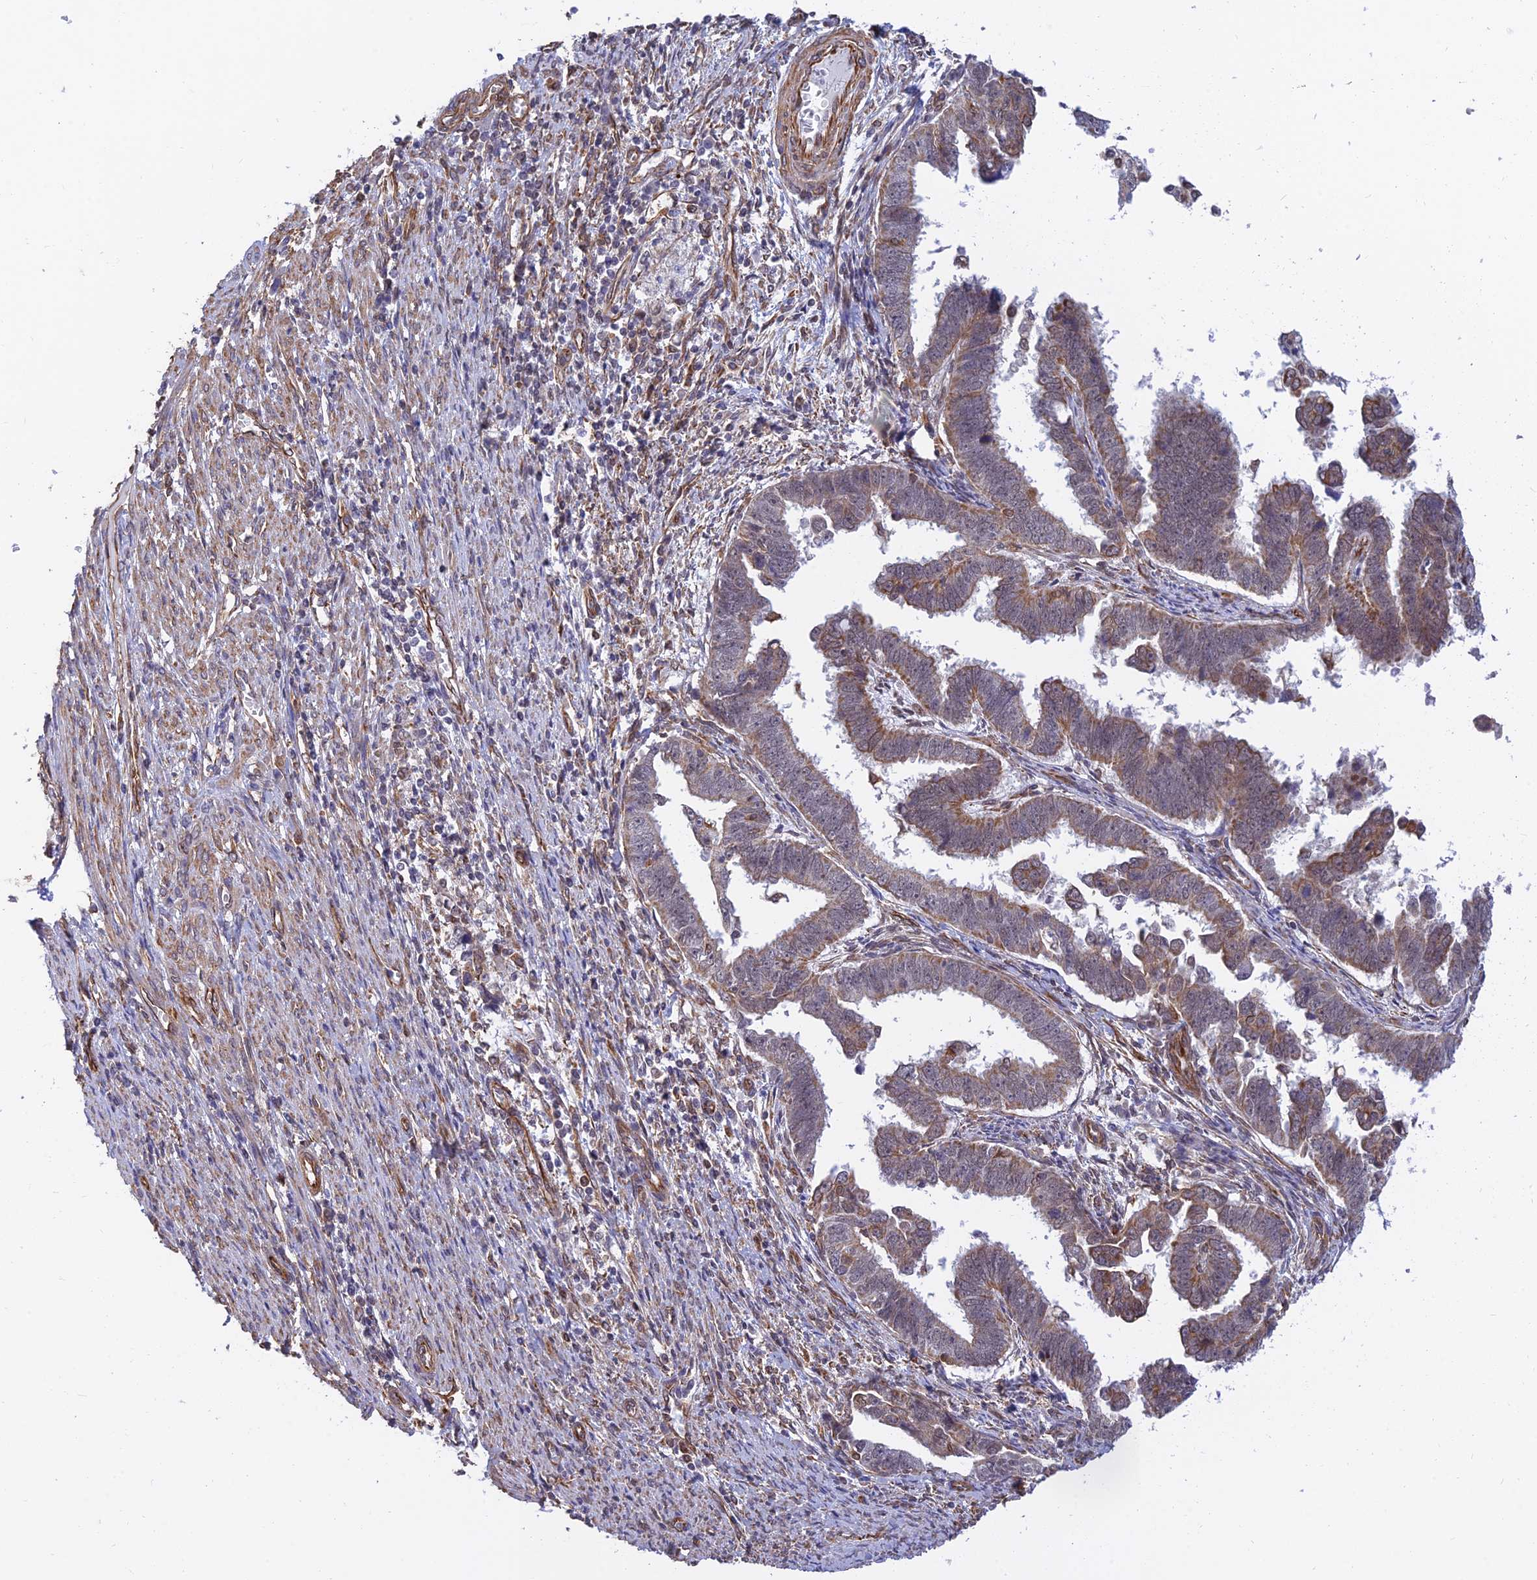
{"staining": {"intensity": "moderate", "quantity": "<25%", "location": "cytoplasmic/membranous"}, "tissue": "endometrial cancer", "cell_type": "Tumor cells", "image_type": "cancer", "snomed": [{"axis": "morphology", "description": "Adenocarcinoma, NOS"}, {"axis": "topography", "description": "Endometrium"}], "caption": "A brown stain shows moderate cytoplasmic/membranous staining of a protein in human adenocarcinoma (endometrial) tumor cells.", "gene": "PAGR1", "patient": {"sex": "female", "age": 75}}